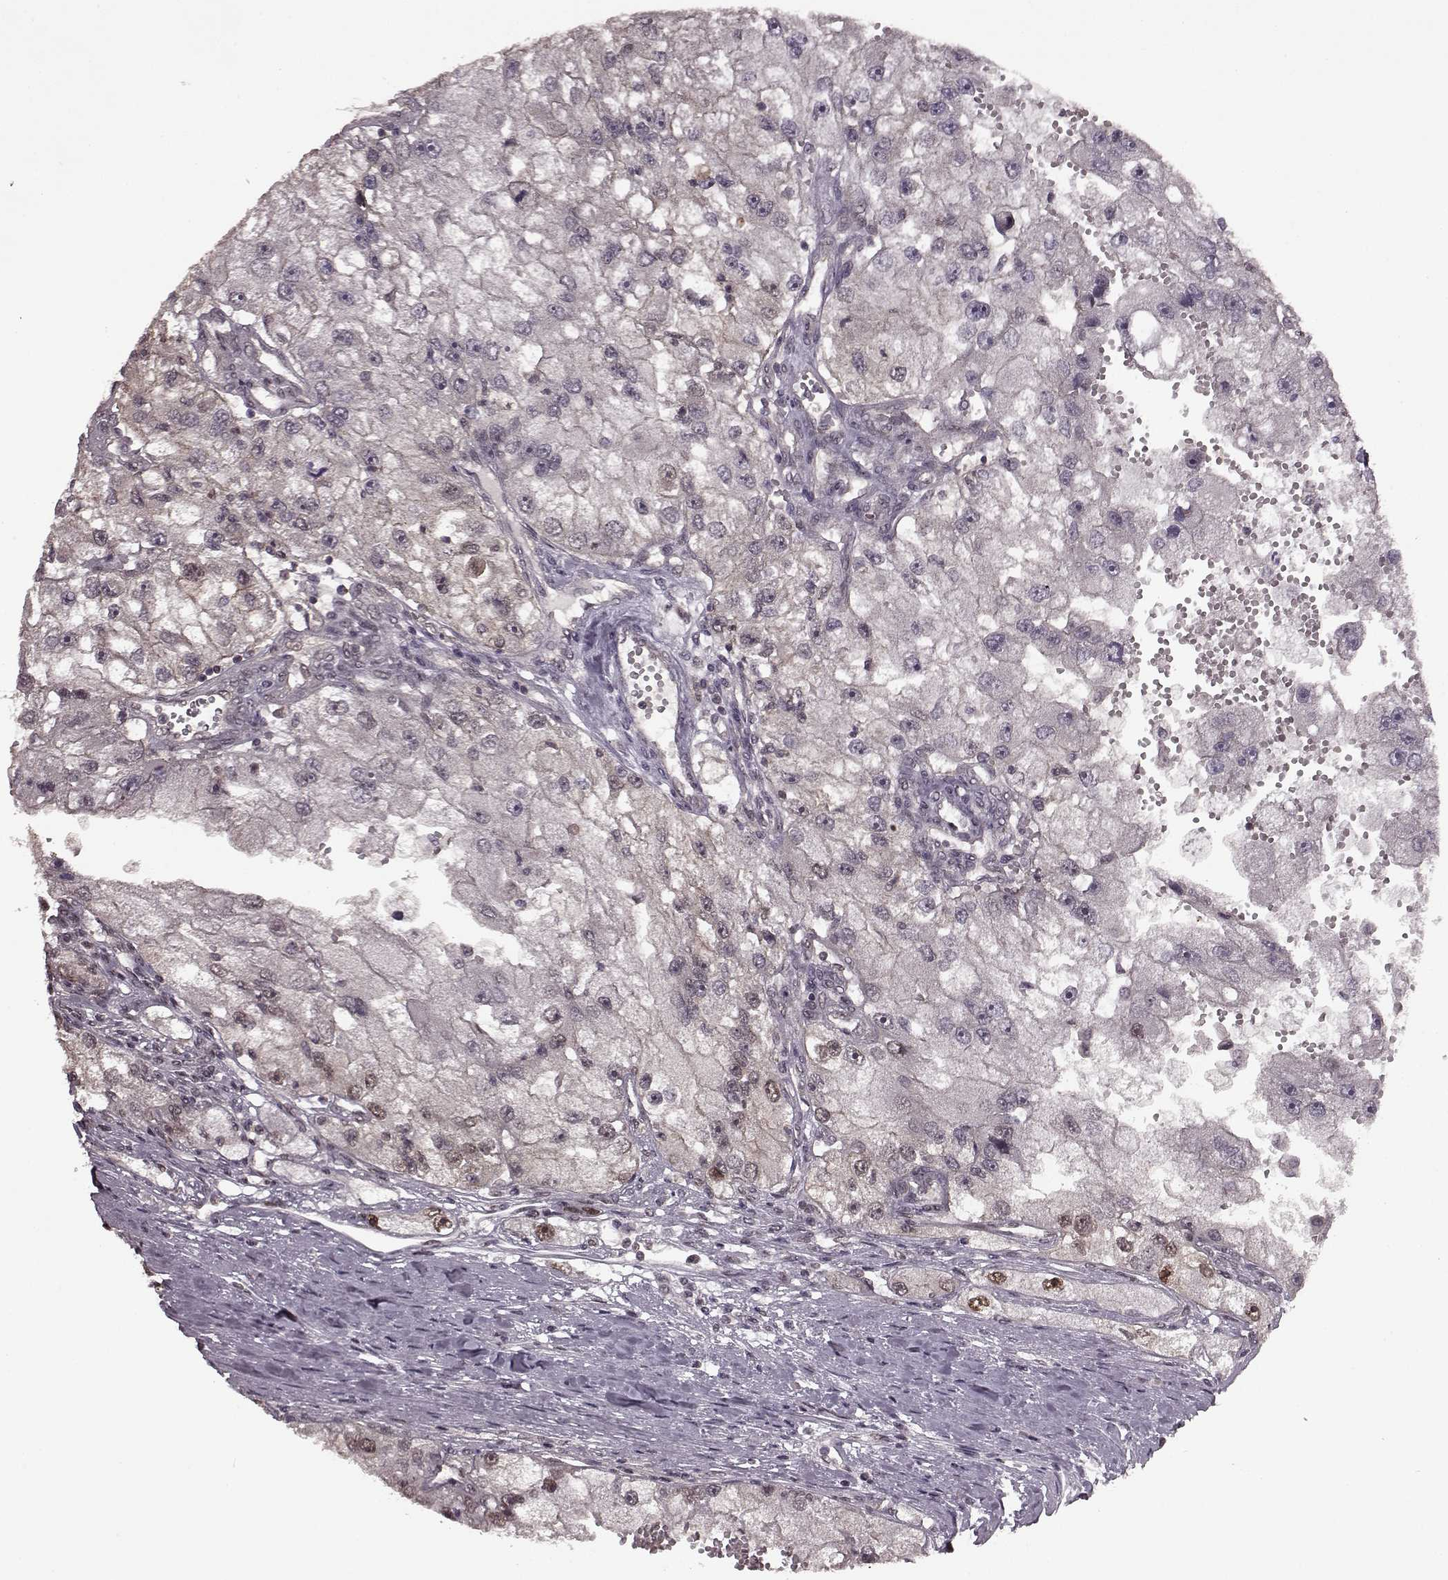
{"staining": {"intensity": "weak", "quantity": "25%-75%", "location": "nuclear"}, "tissue": "renal cancer", "cell_type": "Tumor cells", "image_type": "cancer", "snomed": [{"axis": "morphology", "description": "Adenocarcinoma, NOS"}, {"axis": "topography", "description": "Kidney"}], "caption": "Immunohistochemical staining of human renal cancer (adenocarcinoma) reveals low levels of weak nuclear protein expression in about 25%-75% of tumor cells.", "gene": "FTO", "patient": {"sex": "male", "age": 63}}